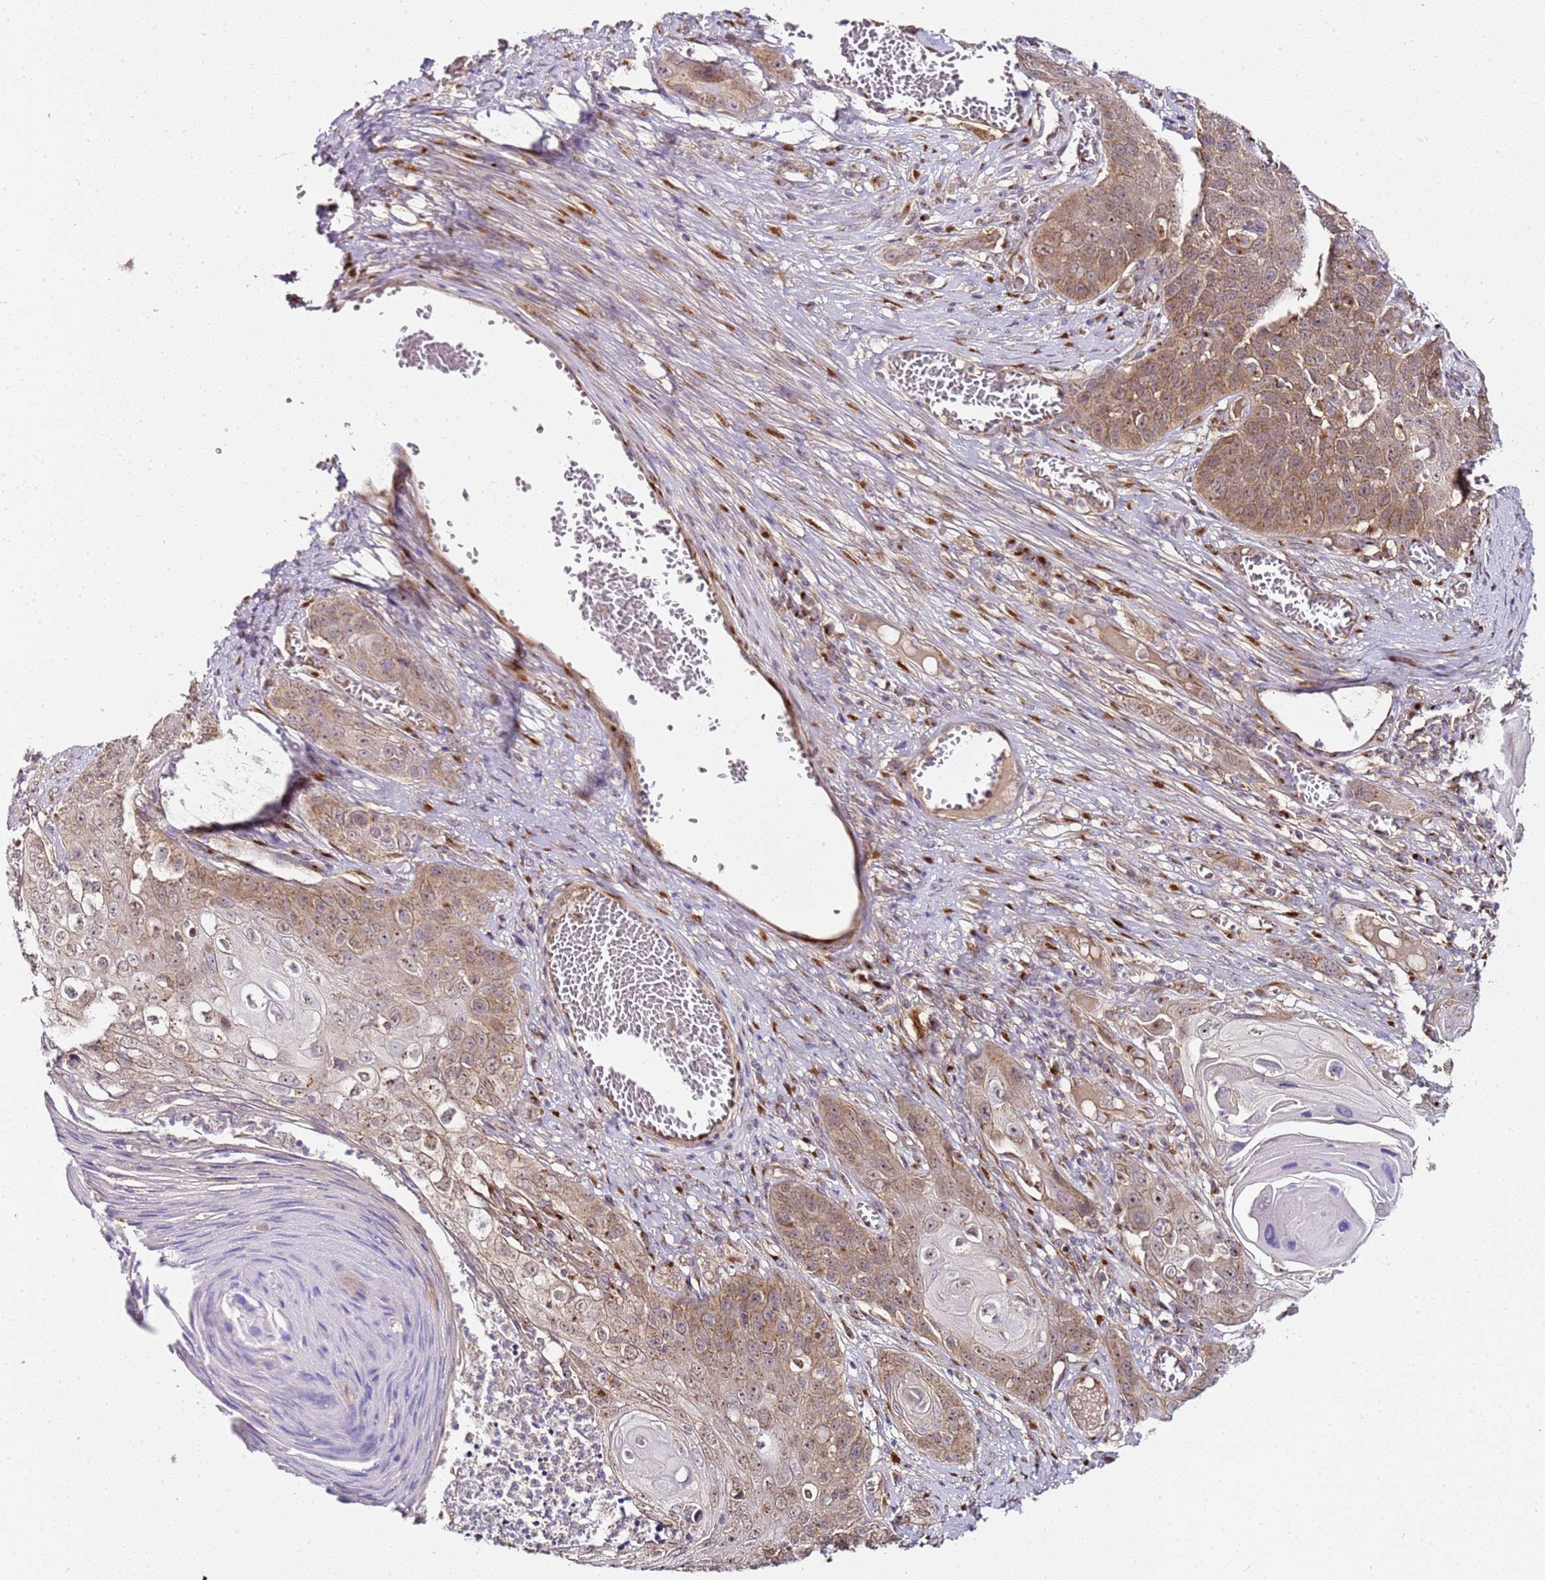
{"staining": {"intensity": "weak", "quantity": ">75%", "location": "cytoplasmic/membranous"}, "tissue": "skin cancer", "cell_type": "Tumor cells", "image_type": "cancer", "snomed": [{"axis": "morphology", "description": "Squamous cell carcinoma, NOS"}, {"axis": "topography", "description": "Skin"}], "caption": "Protein staining of squamous cell carcinoma (skin) tissue demonstrates weak cytoplasmic/membranous expression in approximately >75% of tumor cells.", "gene": "MRPL49", "patient": {"sex": "male", "age": 55}}